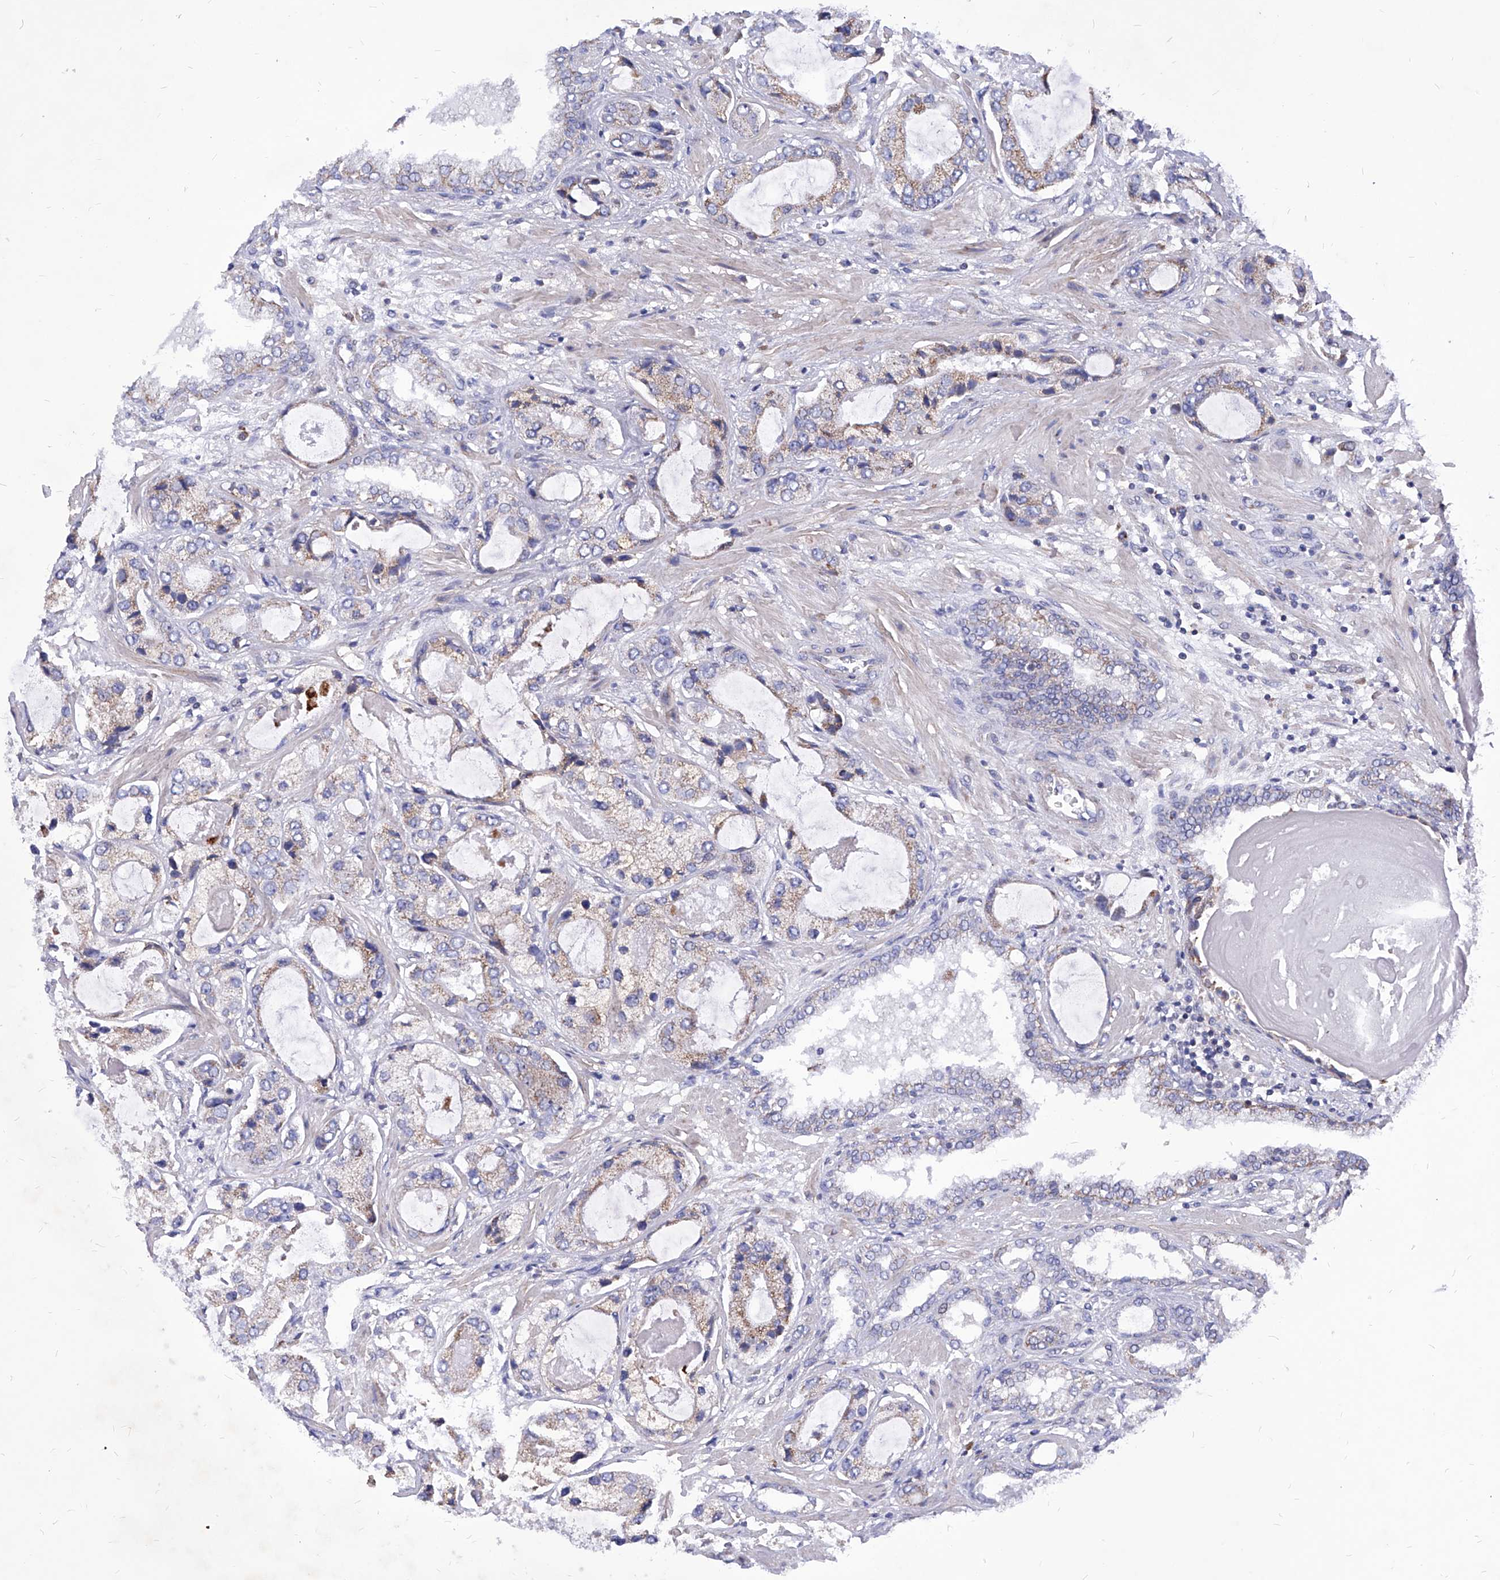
{"staining": {"intensity": "moderate", "quantity": "25%-75%", "location": "cytoplasmic/membranous"}, "tissue": "prostate cancer", "cell_type": "Tumor cells", "image_type": "cancer", "snomed": [{"axis": "morphology", "description": "Normal tissue, NOS"}, {"axis": "morphology", "description": "Adenocarcinoma, High grade"}, {"axis": "topography", "description": "Prostate"}, {"axis": "topography", "description": "Peripheral nerve tissue"}], "caption": "Adenocarcinoma (high-grade) (prostate) stained for a protein reveals moderate cytoplasmic/membranous positivity in tumor cells. The staining is performed using DAB (3,3'-diaminobenzidine) brown chromogen to label protein expression. The nuclei are counter-stained blue using hematoxylin.", "gene": "HRNR", "patient": {"sex": "male", "age": 59}}